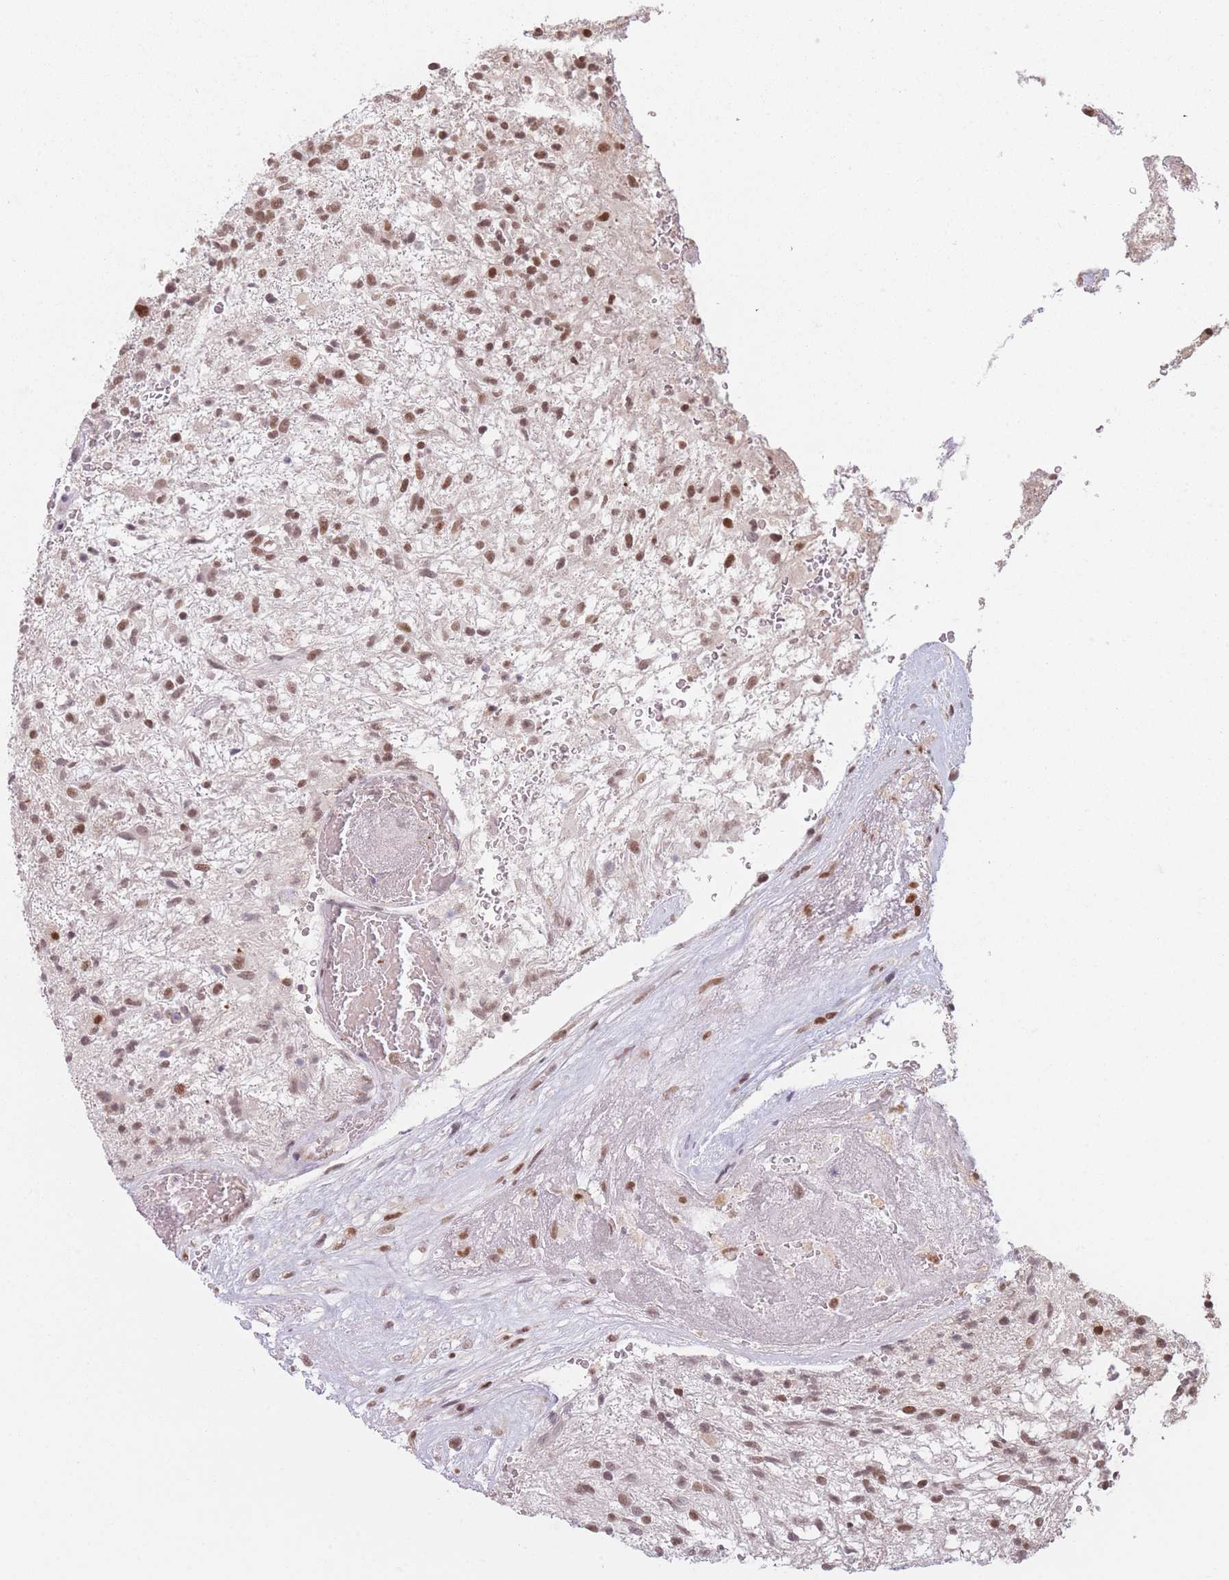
{"staining": {"intensity": "moderate", "quantity": ">75%", "location": "nuclear"}, "tissue": "glioma", "cell_type": "Tumor cells", "image_type": "cancer", "snomed": [{"axis": "morphology", "description": "Glioma, malignant, High grade"}, {"axis": "topography", "description": "Brain"}], "caption": "Immunohistochemical staining of glioma displays medium levels of moderate nuclear positivity in approximately >75% of tumor cells. The staining was performed using DAB (3,3'-diaminobenzidine) to visualize the protein expression in brown, while the nuclei were stained in blue with hematoxylin (Magnification: 20x).", "gene": "SUPT6H", "patient": {"sex": "male", "age": 56}}